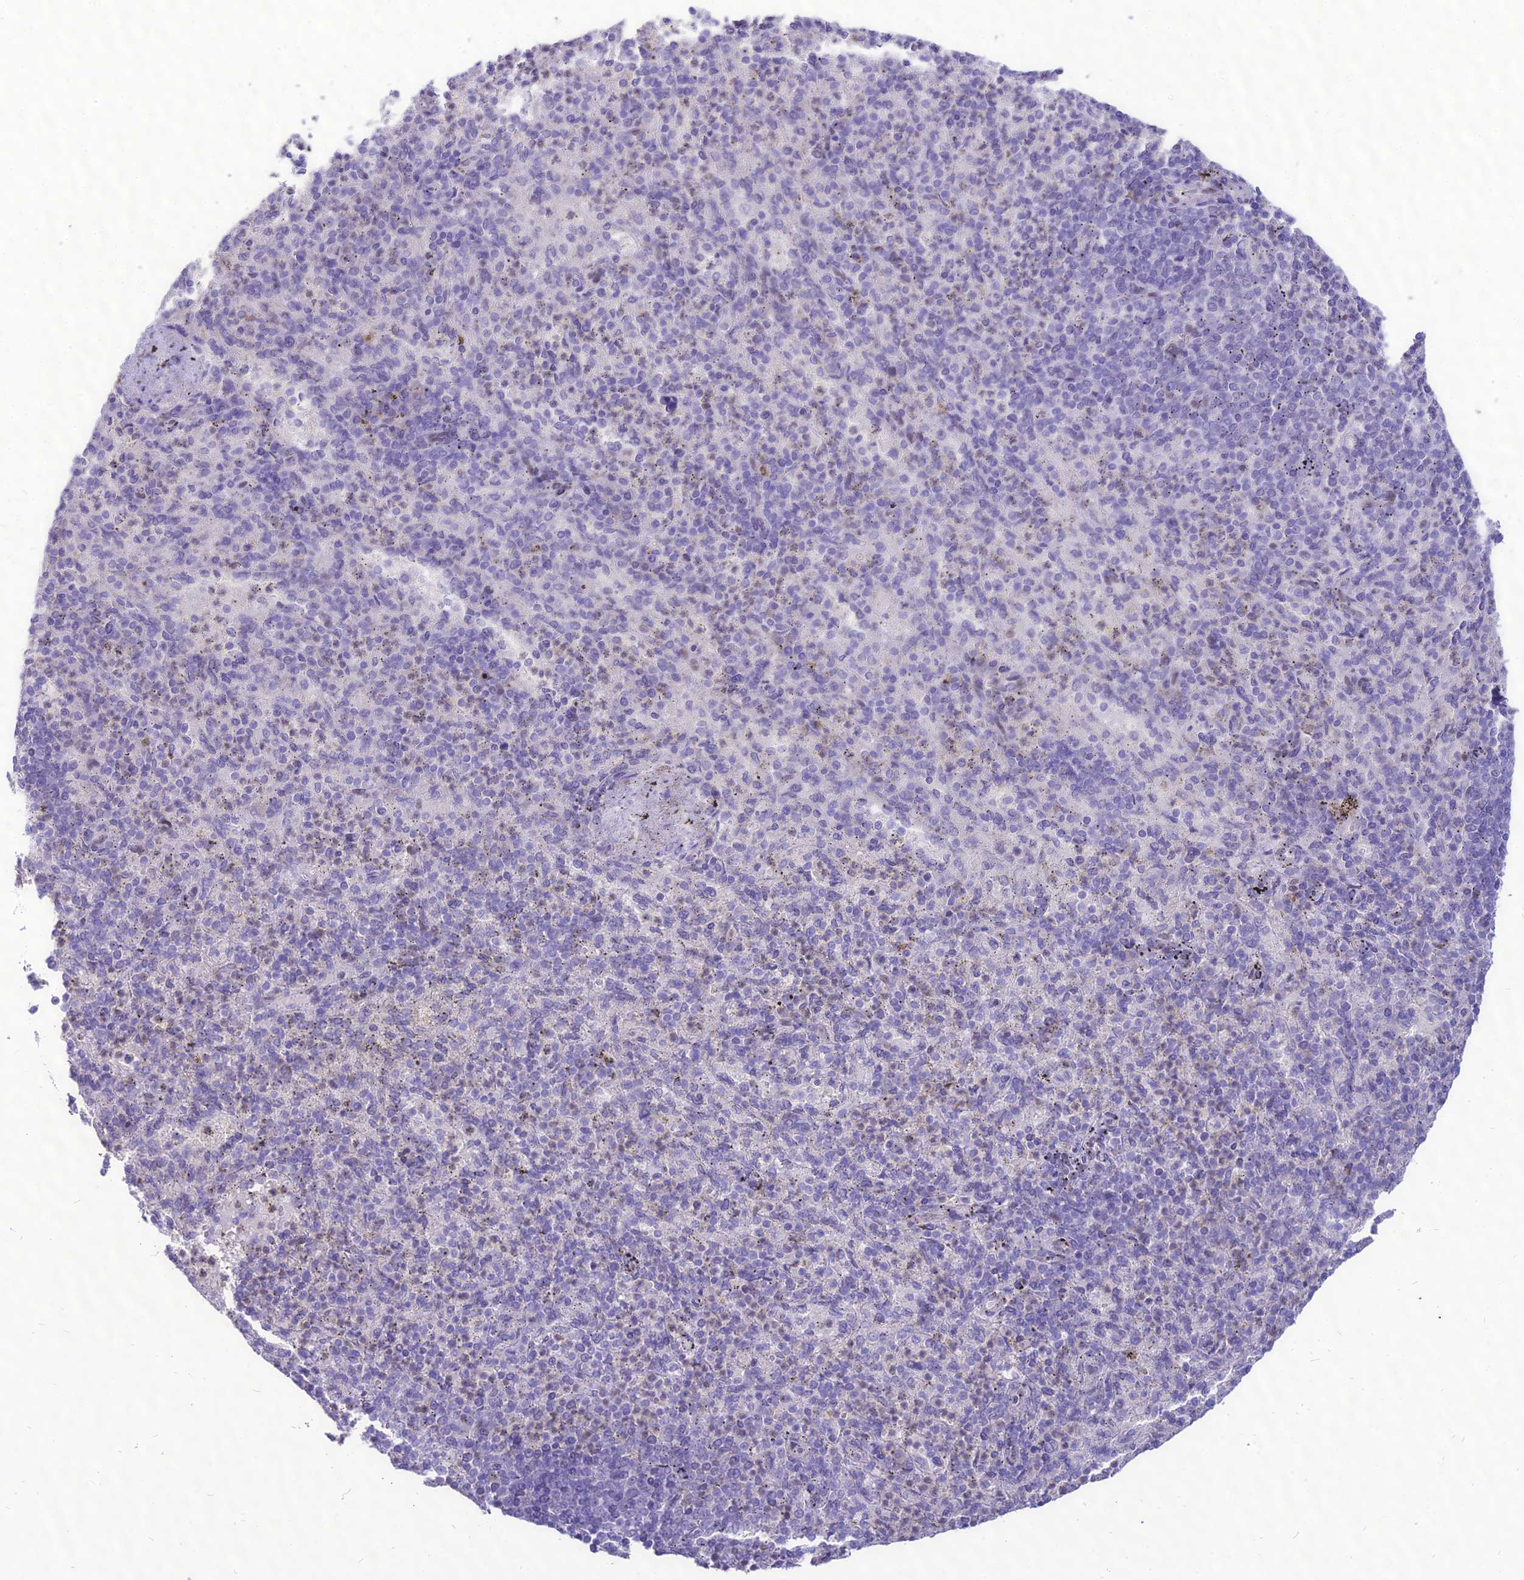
{"staining": {"intensity": "negative", "quantity": "none", "location": "none"}, "tissue": "spleen", "cell_type": "Cells in red pulp", "image_type": "normal", "snomed": [{"axis": "morphology", "description": "Normal tissue, NOS"}, {"axis": "topography", "description": "Spleen"}], "caption": "Cells in red pulp show no significant protein expression in unremarkable spleen. The staining is performed using DAB brown chromogen with nuclei counter-stained in using hematoxylin.", "gene": "NOVA2", "patient": {"sex": "female", "age": 74}}